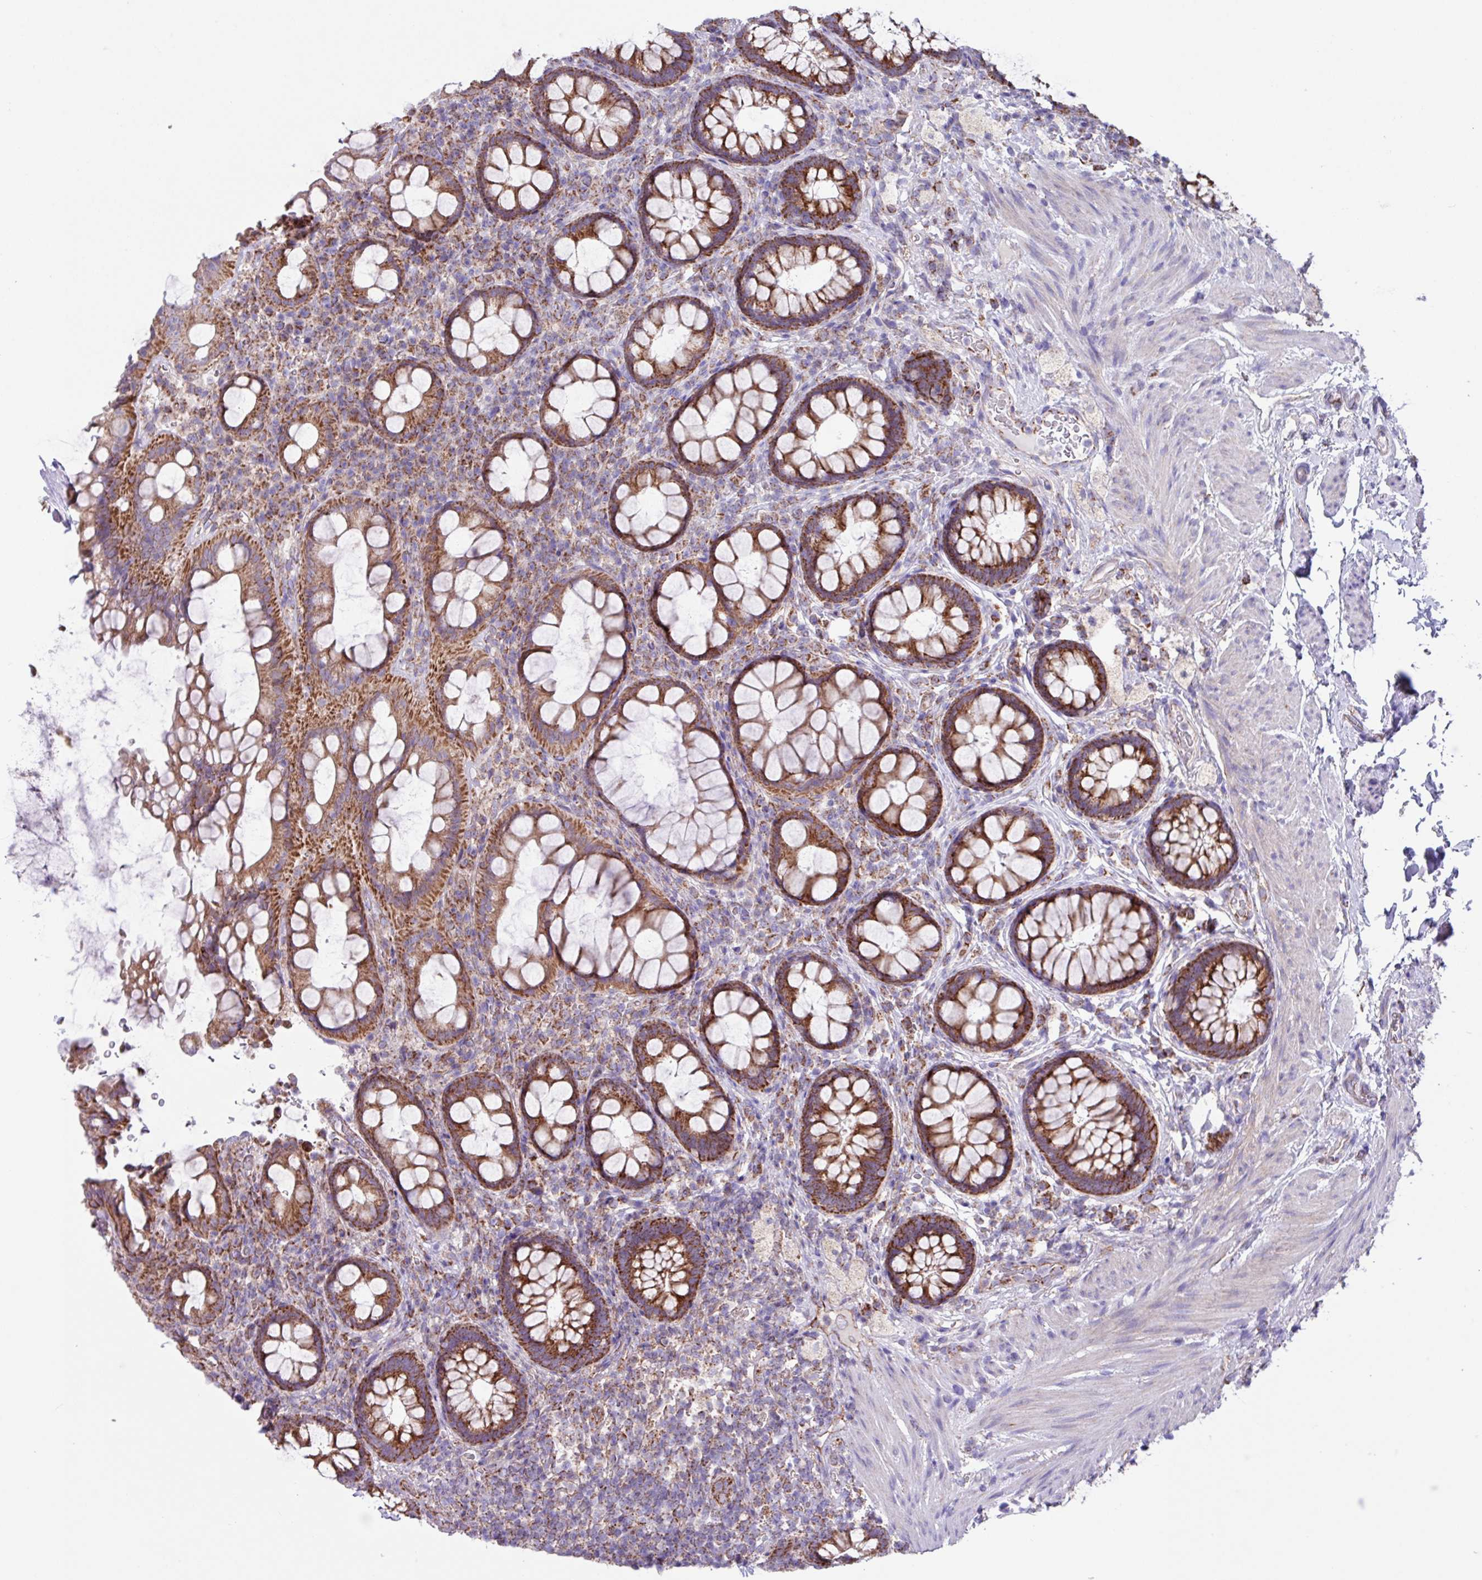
{"staining": {"intensity": "moderate", "quantity": ">75%", "location": "cytoplasmic/membranous"}, "tissue": "rectum", "cell_type": "Glandular cells", "image_type": "normal", "snomed": [{"axis": "morphology", "description": "Normal tissue, NOS"}, {"axis": "topography", "description": "Rectum"}, {"axis": "topography", "description": "Peripheral nerve tissue"}], "caption": "Brown immunohistochemical staining in normal human rectum displays moderate cytoplasmic/membranous expression in approximately >75% of glandular cells.", "gene": "OTULIN", "patient": {"sex": "female", "age": 69}}